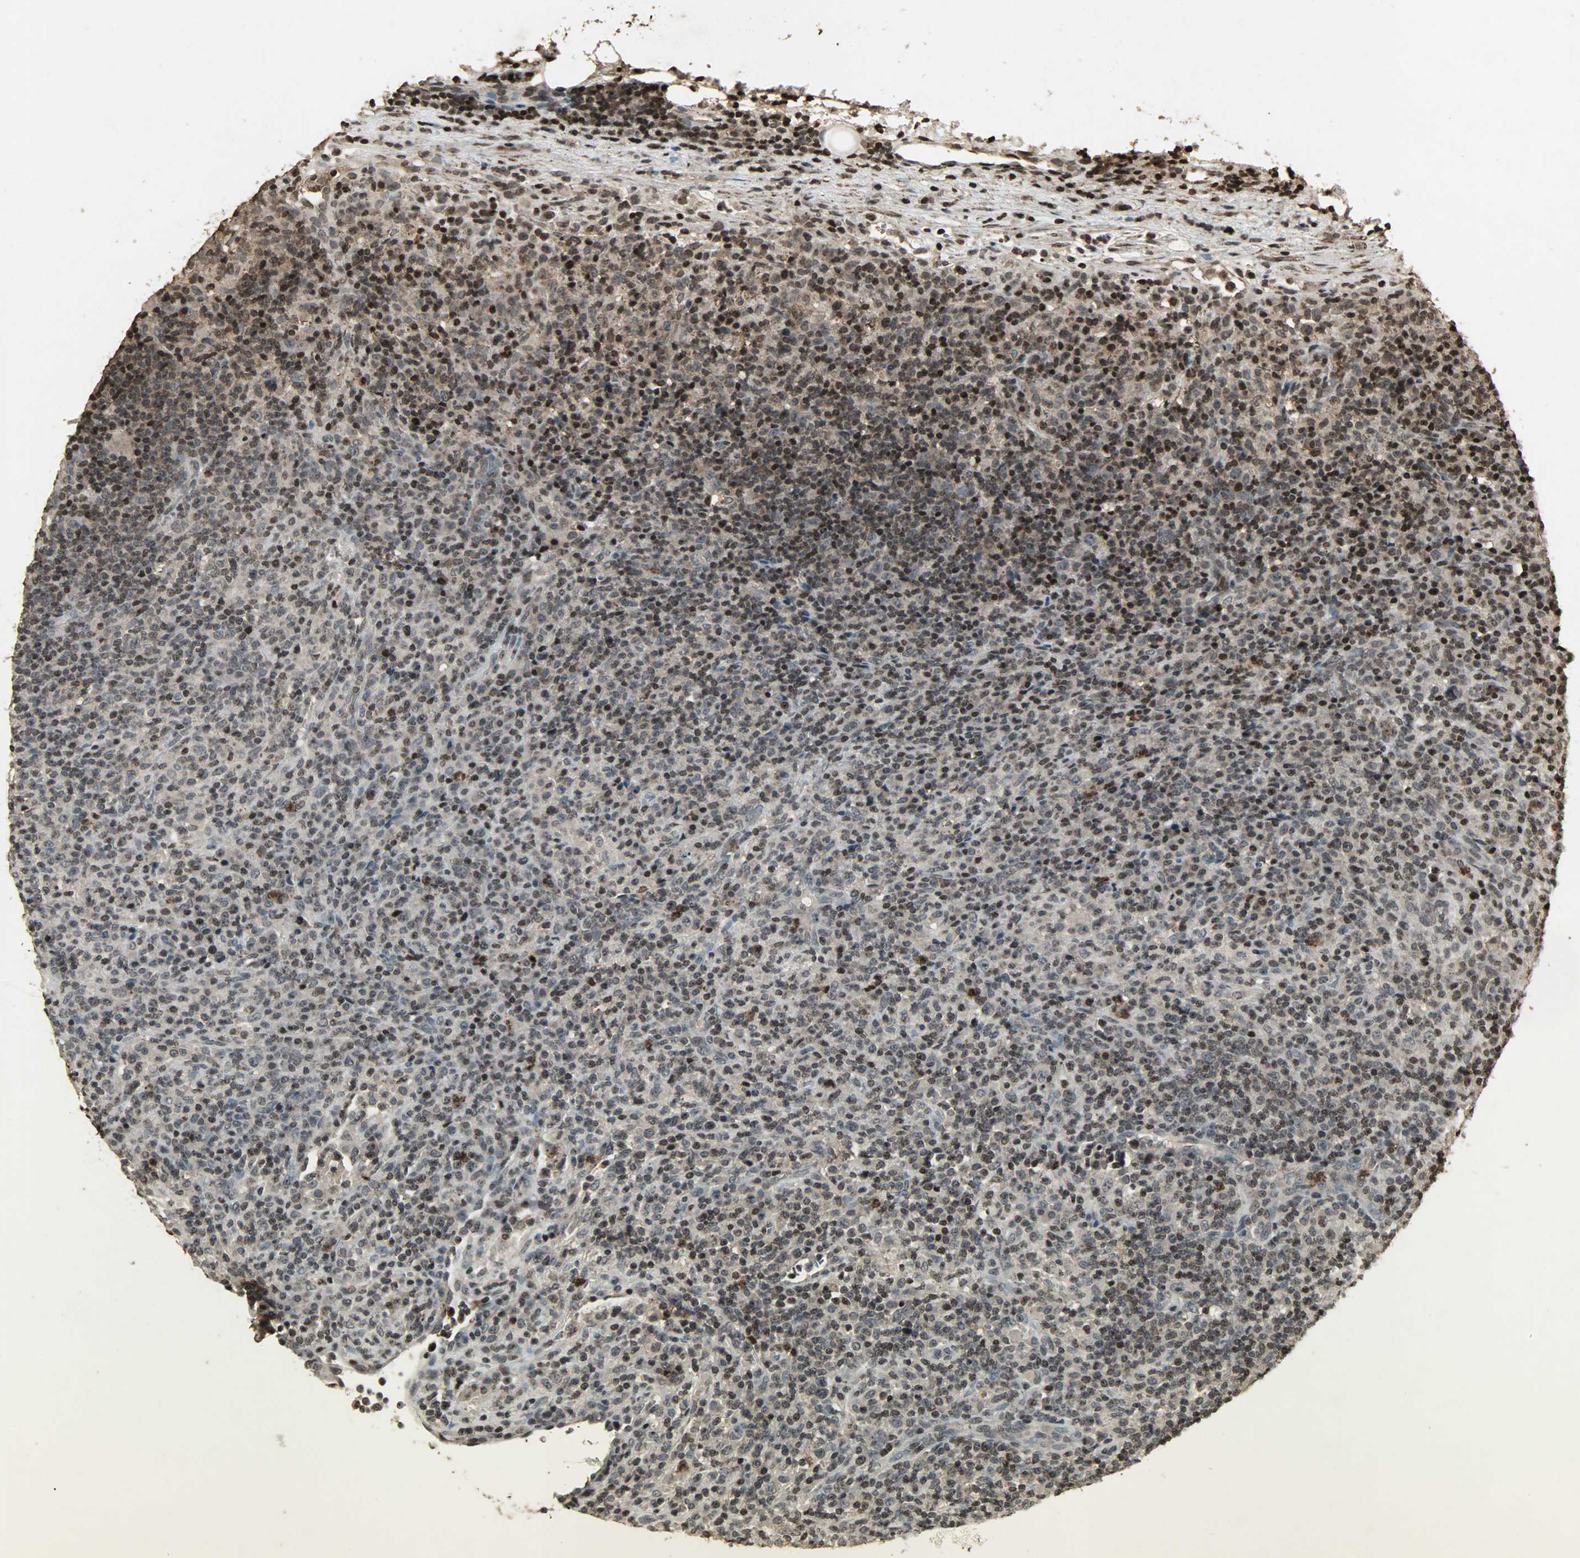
{"staining": {"intensity": "strong", "quantity": "25%-75%", "location": "cytoplasmic/membranous,nuclear"}, "tissue": "lymphoma", "cell_type": "Tumor cells", "image_type": "cancer", "snomed": [{"axis": "morphology", "description": "Hodgkin's disease, NOS"}, {"axis": "topography", "description": "Lymph node"}], "caption": "Lymphoma stained with a brown dye demonstrates strong cytoplasmic/membranous and nuclear positive positivity in about 25%-75% of tumor cells.", "gene": "PPP3R1", "patient": {"sex": "male", "age": 65}}